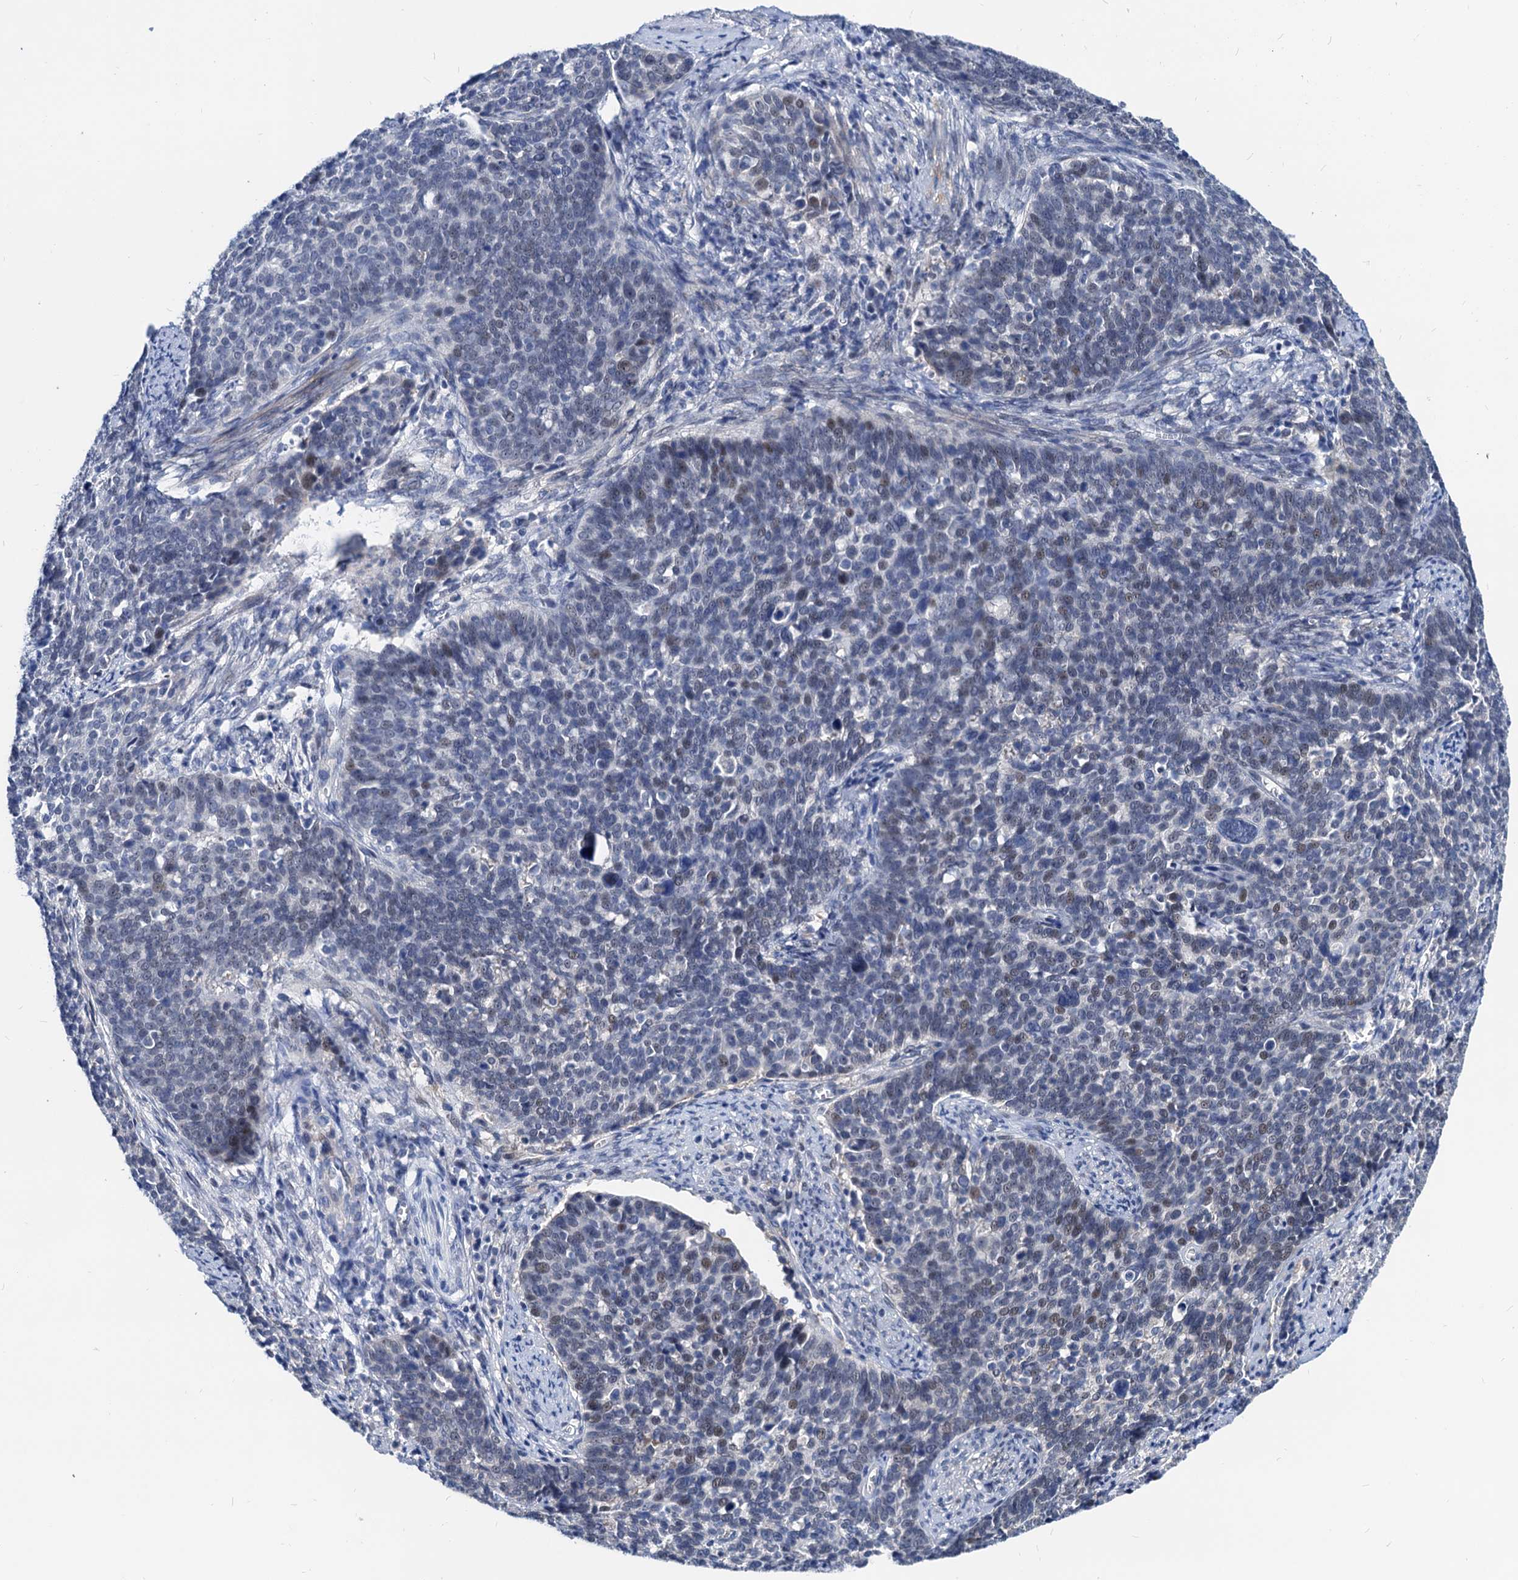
{"staining": {"intensity": "negative", "quantity": "none", "location": "none"}, "tissue": "cervical cancer", "cell_type": "Tumor cells", "image_type": "cancer", "snomed": [{"axis": "morphology", "description": "Squamous cell carcinoma, NOS"}, {"axis": "topography", "description": "Cervix"}], "caption": "This micrograph is of cervical cancer stained with immunohistochemistry (IHC) to label a protein in brown with the nuclei are counter-stained blue. There is no staining in tumor cells.", "gene": "HSF2", "patient": {"sex": "female", "age": 39}}